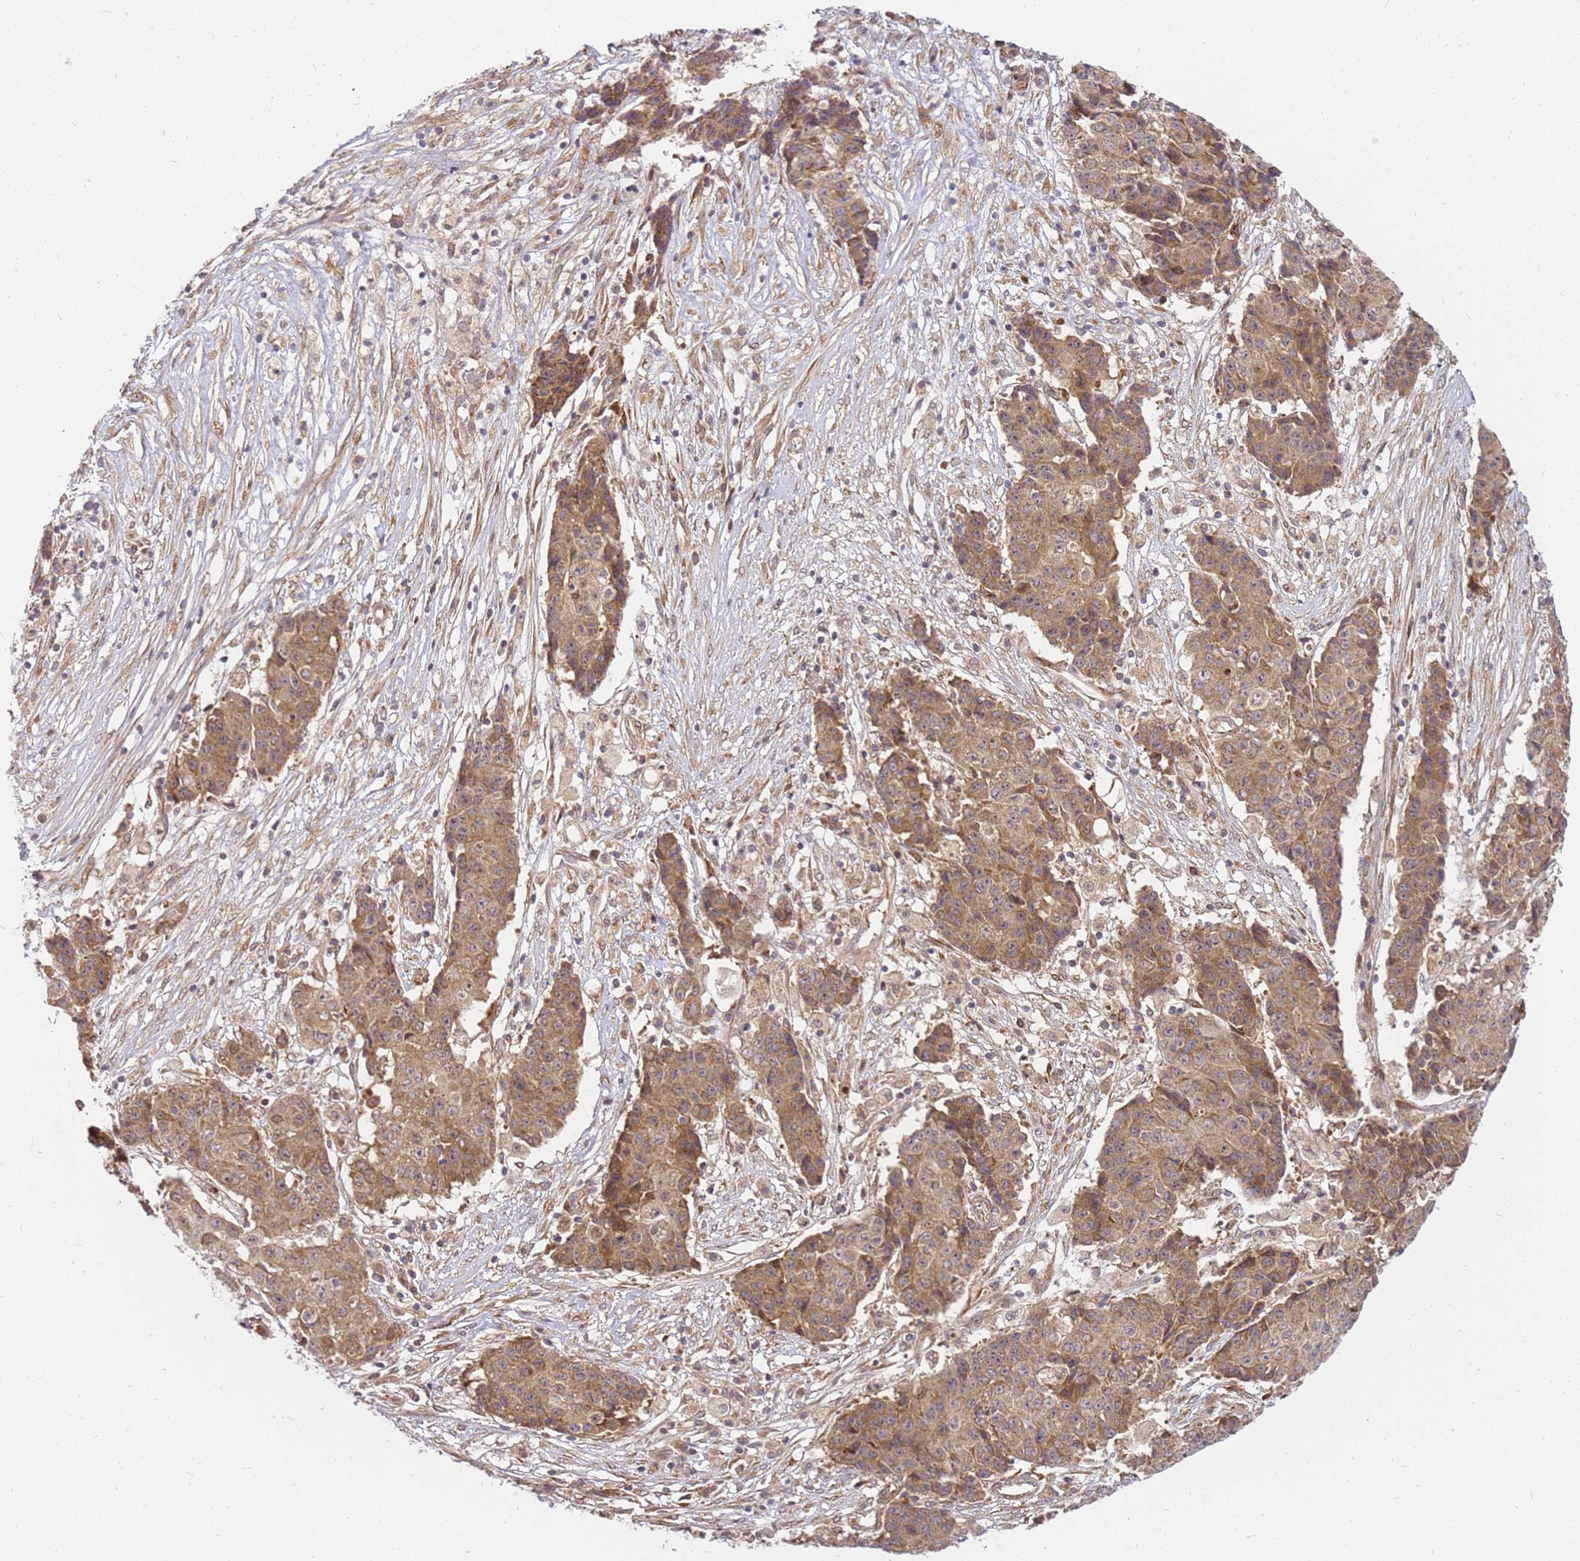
{"staining": {"intensity": "moderate", "quantity": ">75%", "location": "cytoplasmic/membranous"}, "tissue": "ovarian cancer", "cell_type": "Tumor cells", "image_type": "cancer", "snomed": [{"axis": "morphology", "description": "Carcinoma, endometroid"}, {"axis": "topography", "description": "Ovary"}], "caption": "Immunohistochemical staining of human ovarian cancer displays medium levels of moderate cytoplasmic/membranous expression in approximately >75% of tumor cells.", "gene": "CCDC159", "patient": {"sex": "female", "age": 42}}